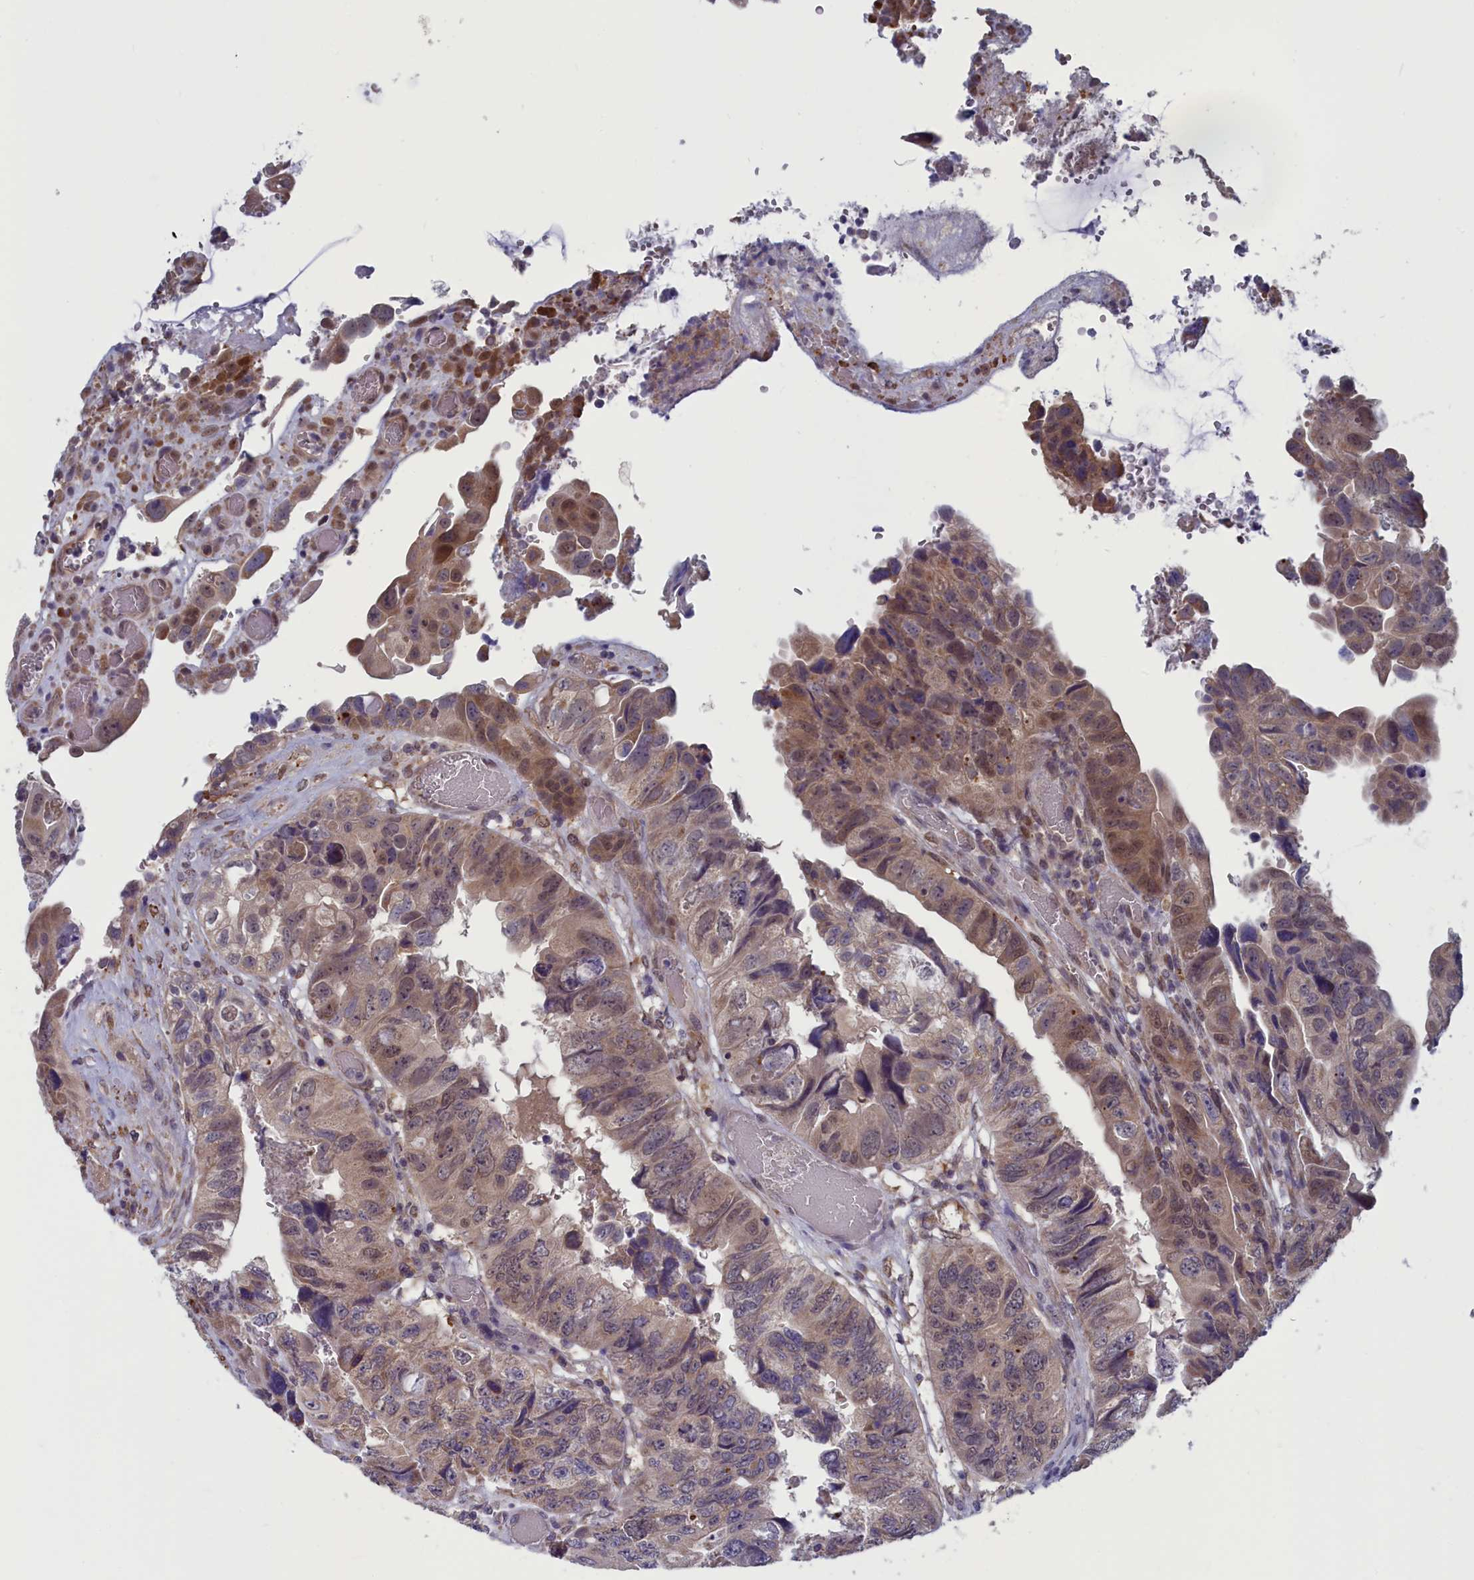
{"staining": {"intensity": "moderate", "quantity": "25%-75%", "location": "cytoplasmic/membranous"}, "tissue": "colorectal cancer", "cell_type": "Tumor cells", "image_type": "cancer", "snomed": [{"axis": "morphology", "description": "Adenocarcinoma, NOS"}, {"axis": "topography", "description": "Rectum"}], "caption": "Brown immunohistochemical staining in human colorectal cancer displays moderate cytoplasmic/membranous positivity in about 25%-75% of tumor cells.", "gene": "MRI1", "patient": {"sex": "male", "age": 63}}